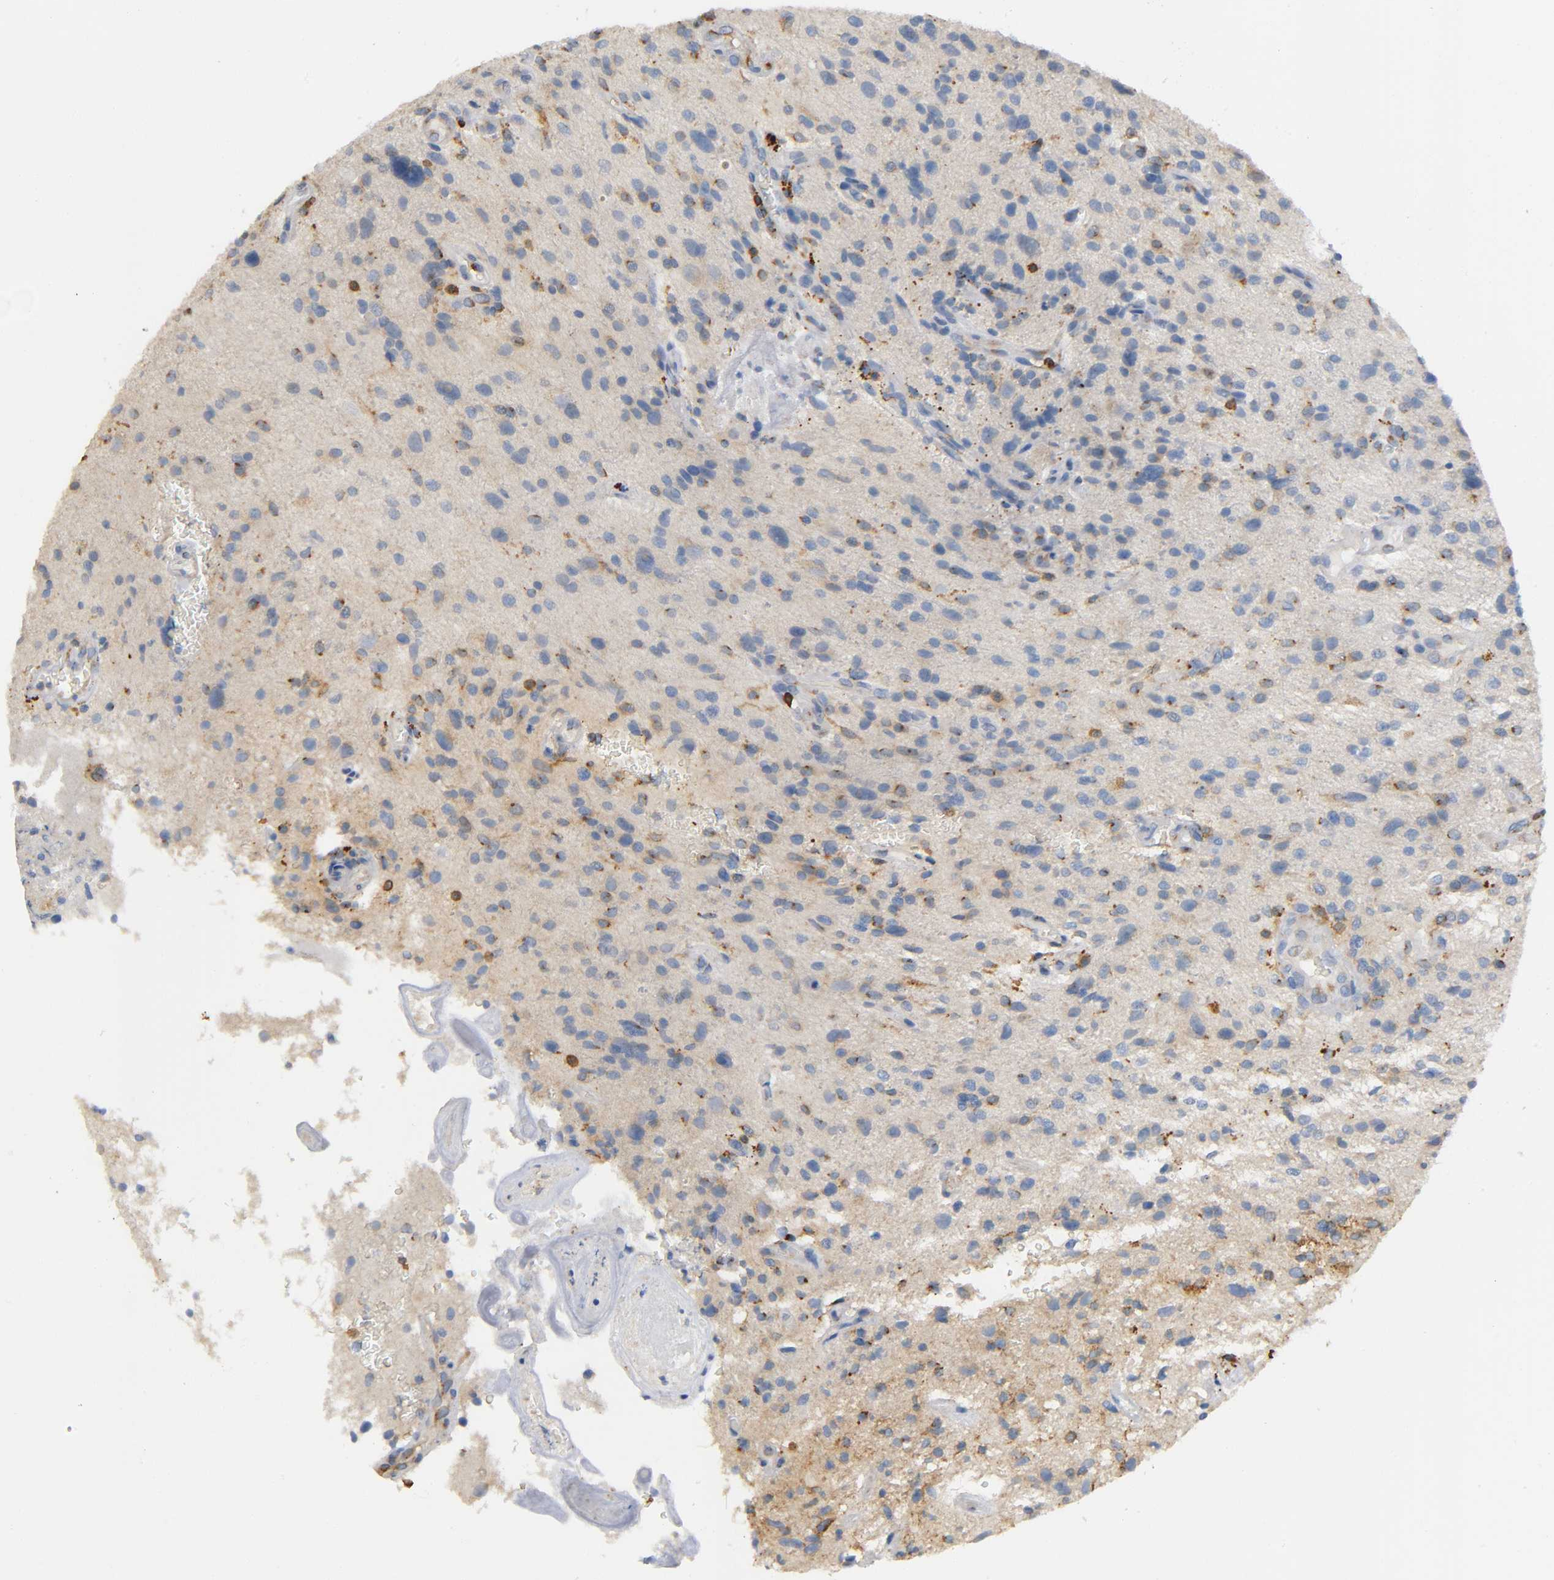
{"staining": {"intensity": "weak", "quantity": "25%-75%", "location": "cytoplasmic/membranous"}, "tissue": "glioma", "cell_type": "Tumor cells", "image_type": "cancer", "snomed": [{"axis": "morphology", "description": "Normal tissue, NOS"}, {"axis": "morphology", "description": "Glioma, malignant, High grade"}, {"axis": "topography", "description": "Cerebral cortex"}], "caption": "Protein expression analysis of malignant high-grade glioma exhibits weak cytoplasmic/membranous expression in approximately 25%-75% of tumor cells.", "gene": "CAPN10", "patient": {"sex": "male", "age": 75}}